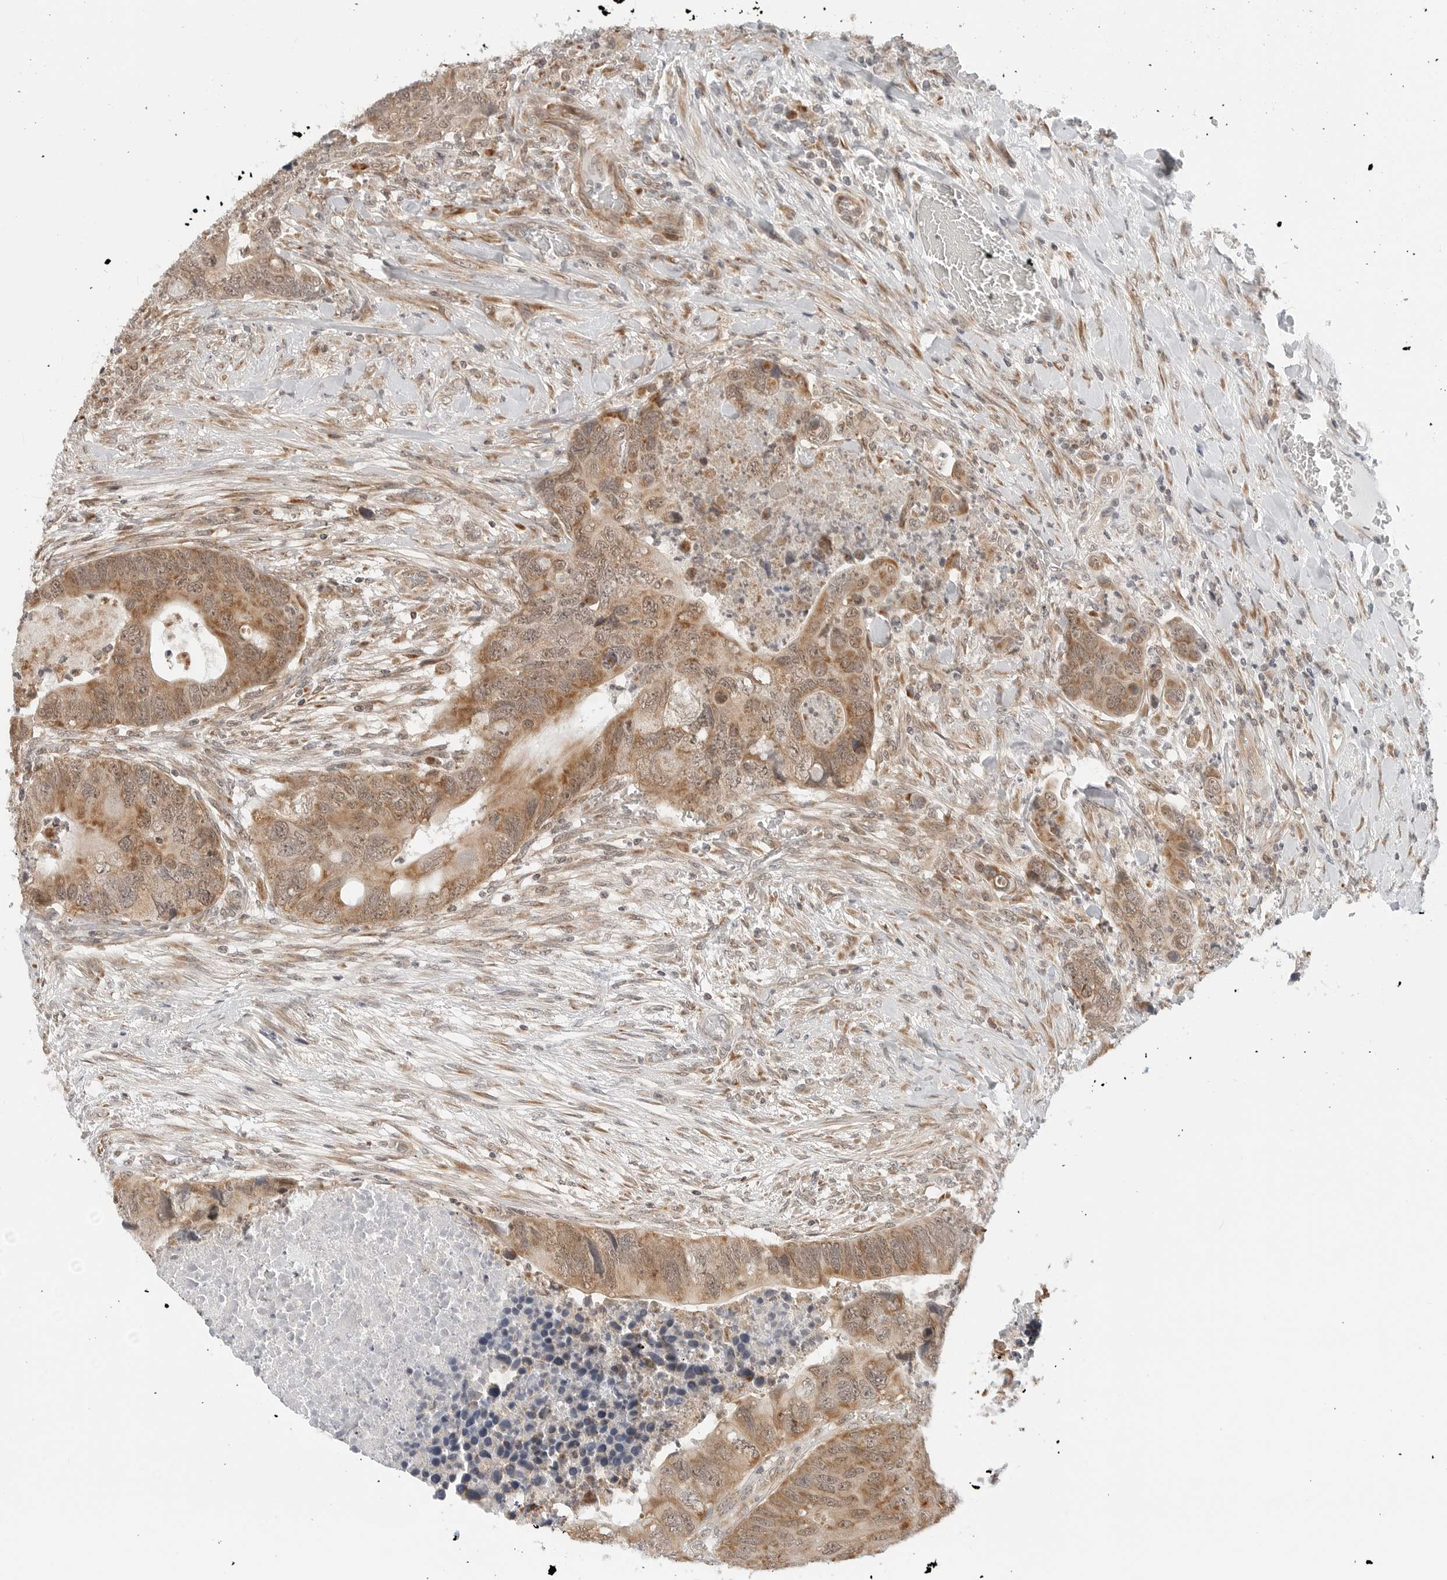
{"staining": {"intensity": "moderate", "quantity": ">75%", "location": "cytoplasmic/membranous"}, "tissue": "colorectal cancer", "cell_type": "Tumor cells", "image_type": "cancer", "snomed": [{"axis": "morphology", "description": "Adenocarcinoma, NOS"}, {"axis": "topography", "description": "Rectum"}], "caption": "DAB immunohistochemical staining of colorectal adenocarcinoma exhibits moderate cytoplasmic/membranous protein expression in about >75% of tumor cells. (DAB = brown stain, brightfield microscopy at high magnification).", "gene": "POLR3GL", "patient": {"sex": "male", "age": 63}}